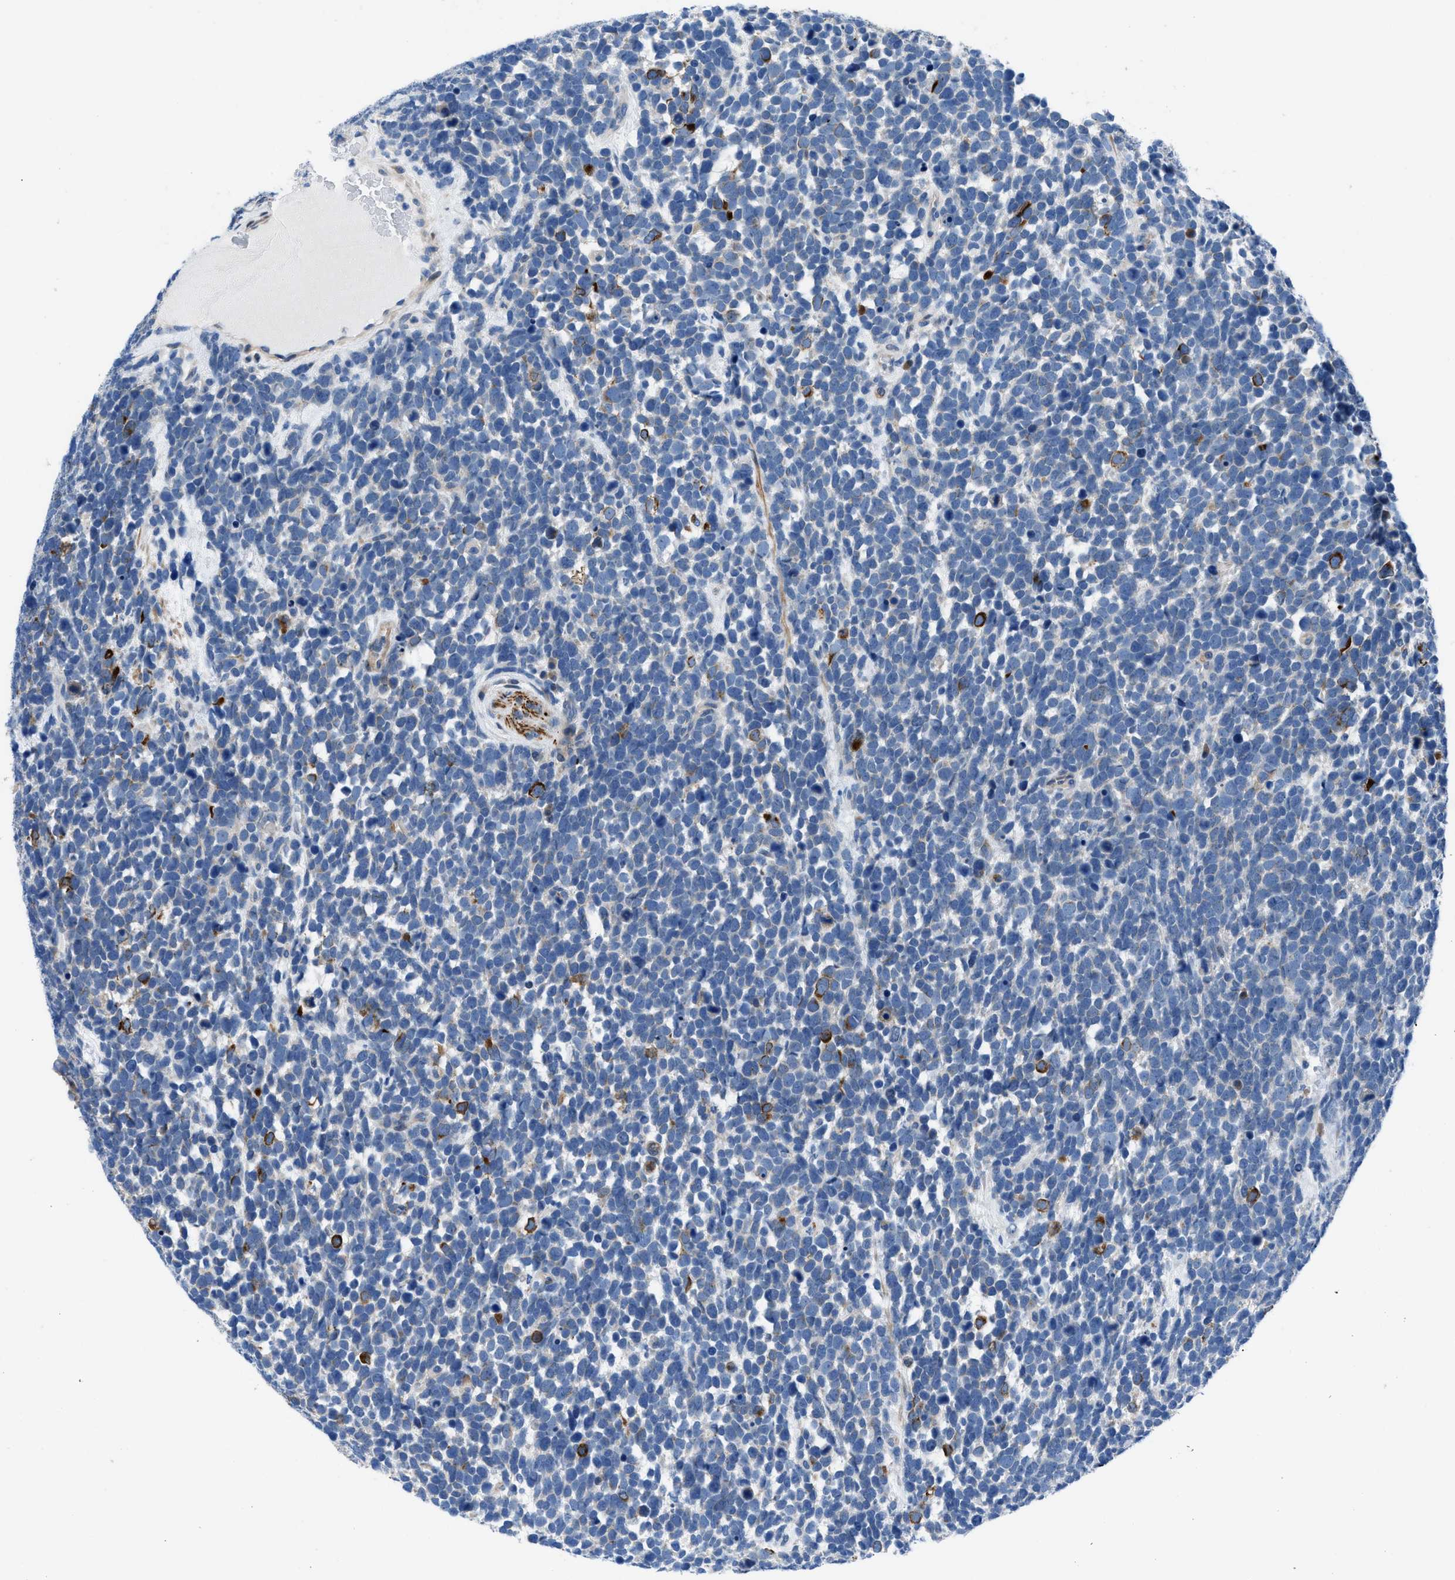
{"staining": {"intensity": "negative", "quantity": "none", "location": "none"}, "tissue": "urothelial cancer", "cell_type": "Tumor cells", "image_type": "cancer", "snomed": [{"axis": "morphology", "description": "Urothelial carcinoma, High grade"}, {"axis": "topography", "description": "Urinary bladder"}], "caption": "There is no significant expression in tumor cells of urothelial cancer.", "gene": "UAP1", "patient": {"sex": "female", "age": 82}}